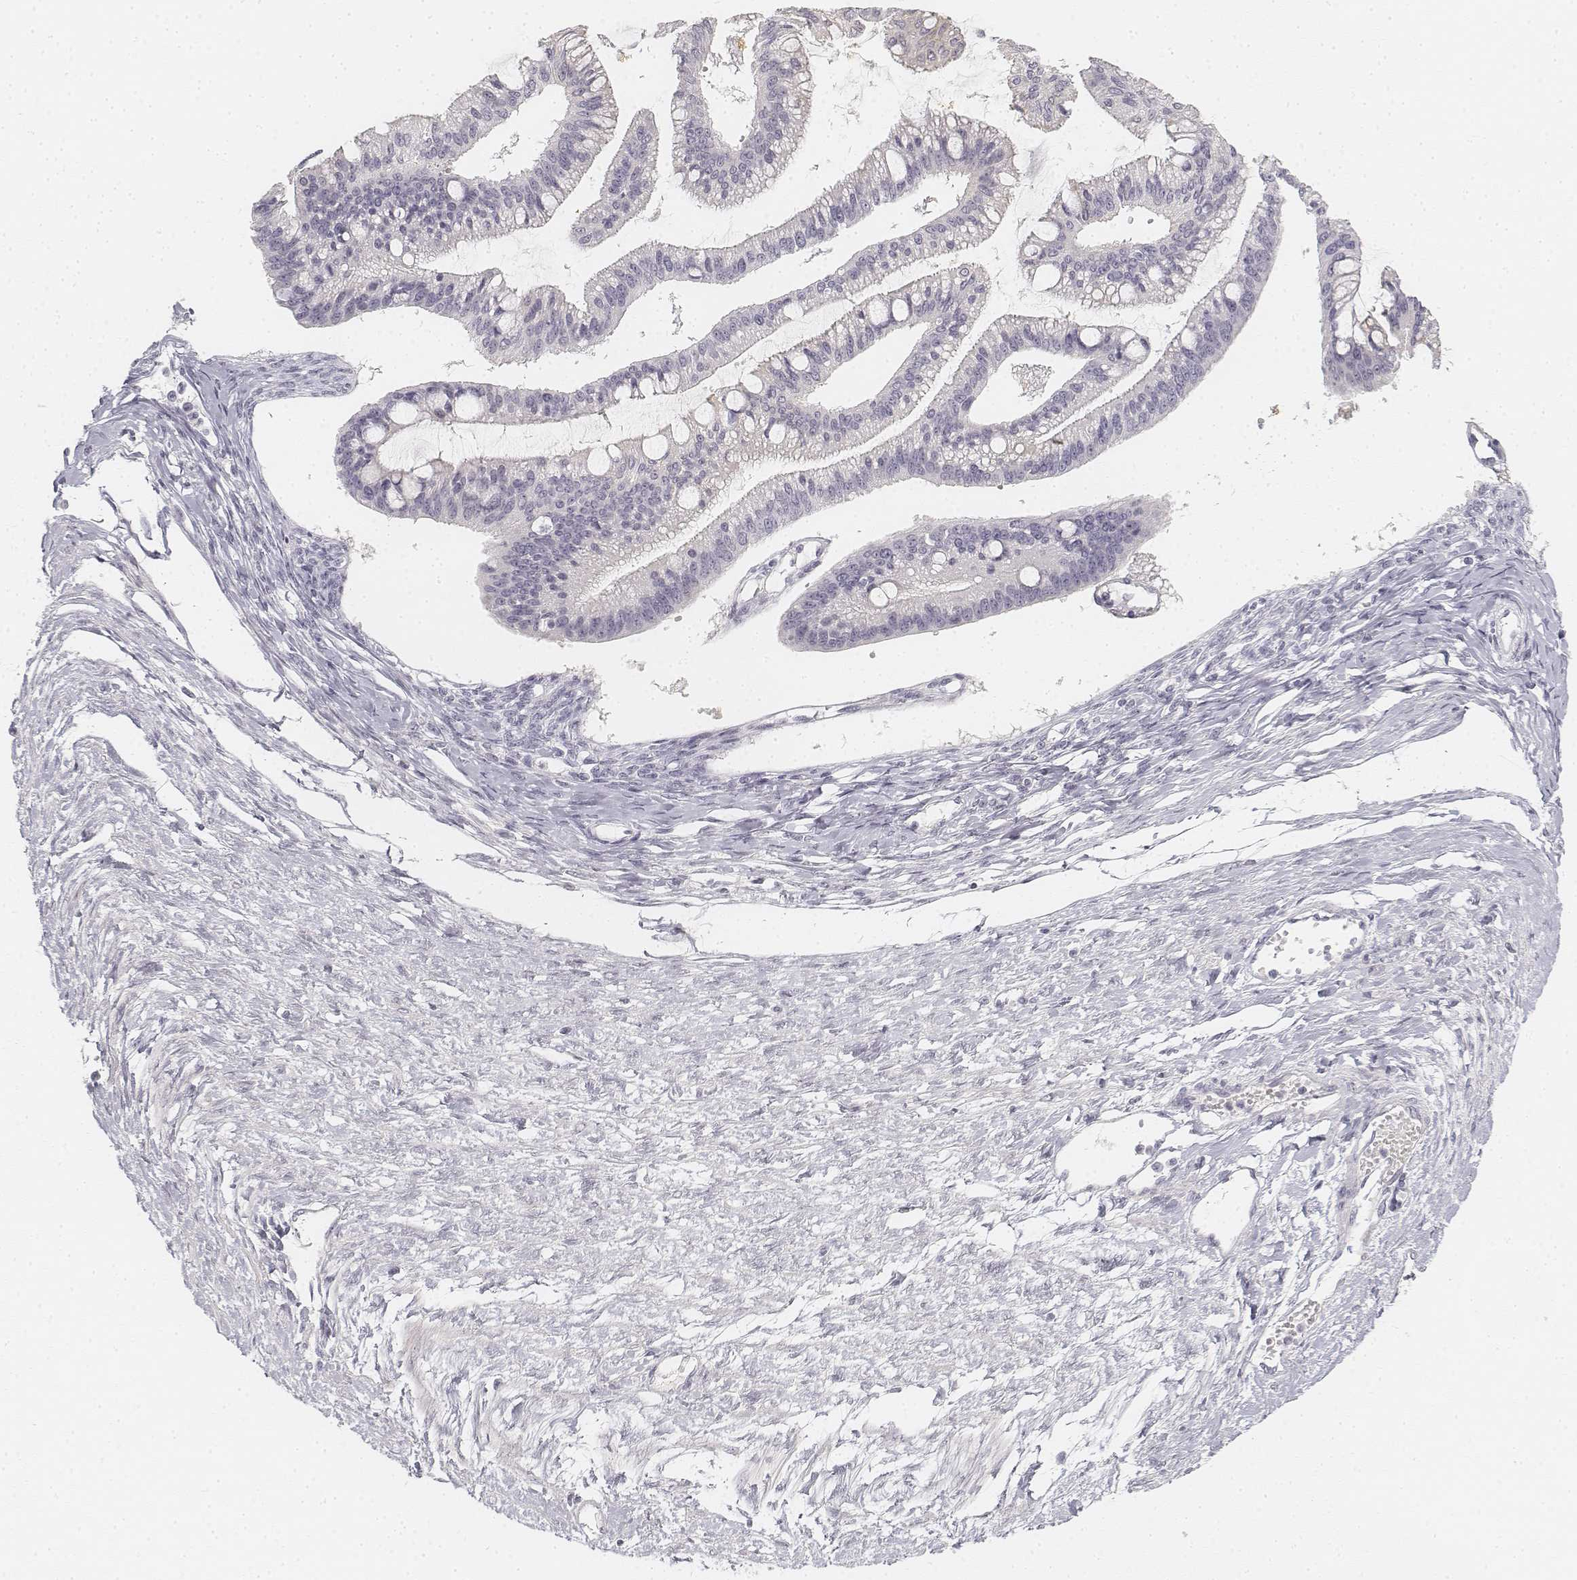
{"staining": {"intensity": "negative", "quantity": "none", "location": "none"}, "tissue": "ovarian cancer", "cell_type": "Tumor cells", "image_type": "cancer", "snomed": [{"axis": "morphology", "description": "Cystadenocarcinoma, mucinous, NOS"}, {"axis": "topography", "description": "Ovary"}], "caption": "Immunohistochemistry (IHC) of ovarian mucinous cystadenocarcinoma exhibits no expression in tumor cells.", "gene": "DSG4", "patient": {"sex": "female", "age": 73}}